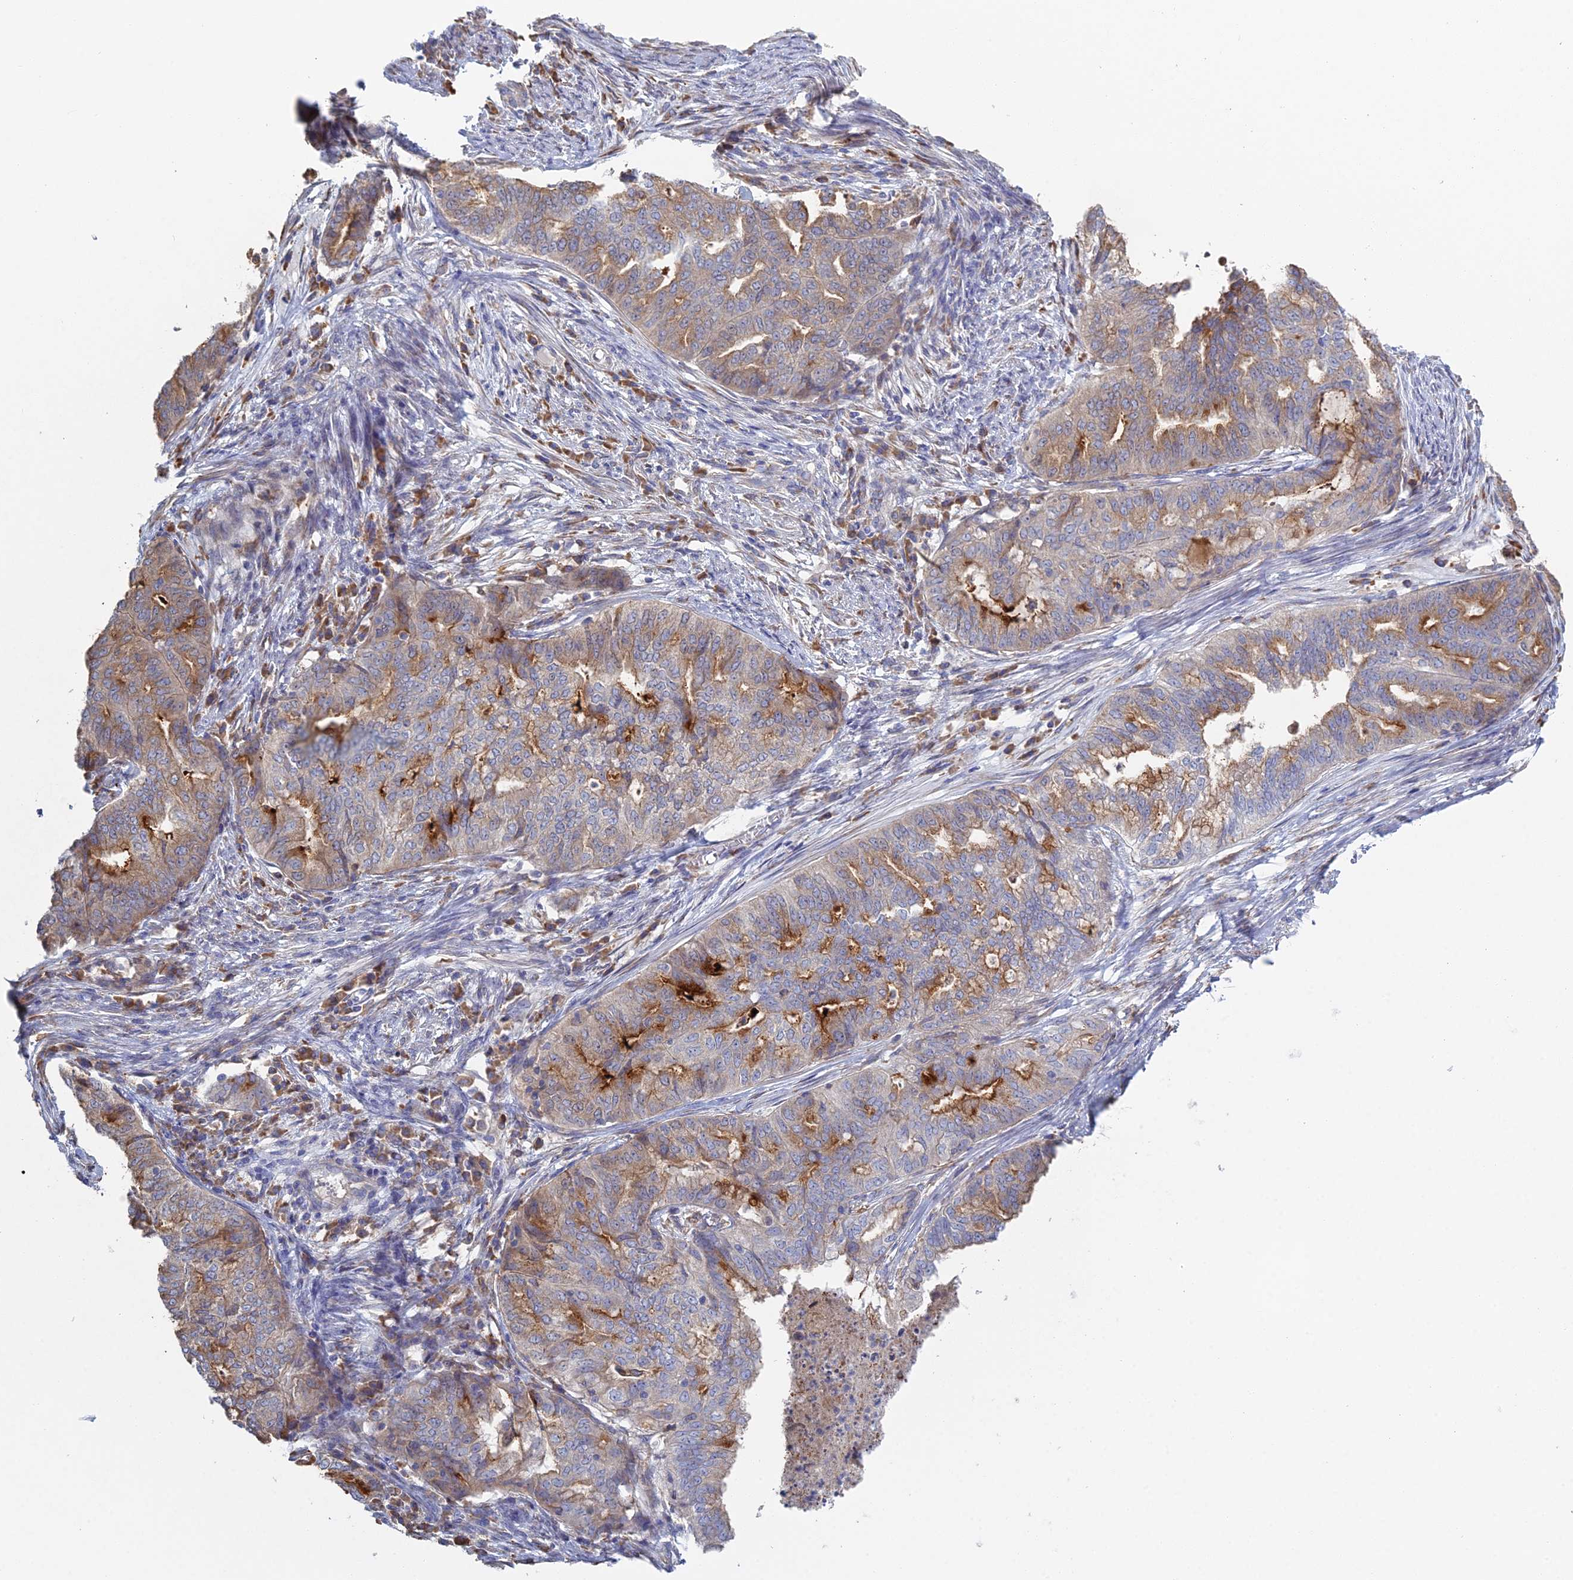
{"staining": {"intensity": "strong", "quantity": "<25%", "location": "cytoplasmic/membranous"}, "tissue": "endometrial cancer", "cell_type": "Tumor cells", "image_type": "cancer", "snomed": [{"axis": "morphology", "description": "Adenocarcinoma, NOS"}, {"axis": "topography", "description": "Endometrium"}], "caption": "Endometrial cancer (adenocarcinoma) stained for a protein demonstrates strong cytoplasmic/membranous positivity in tumor cells.", "gene": "TRAPPC6A", "patient": {"sex": "female", "age": 79}}